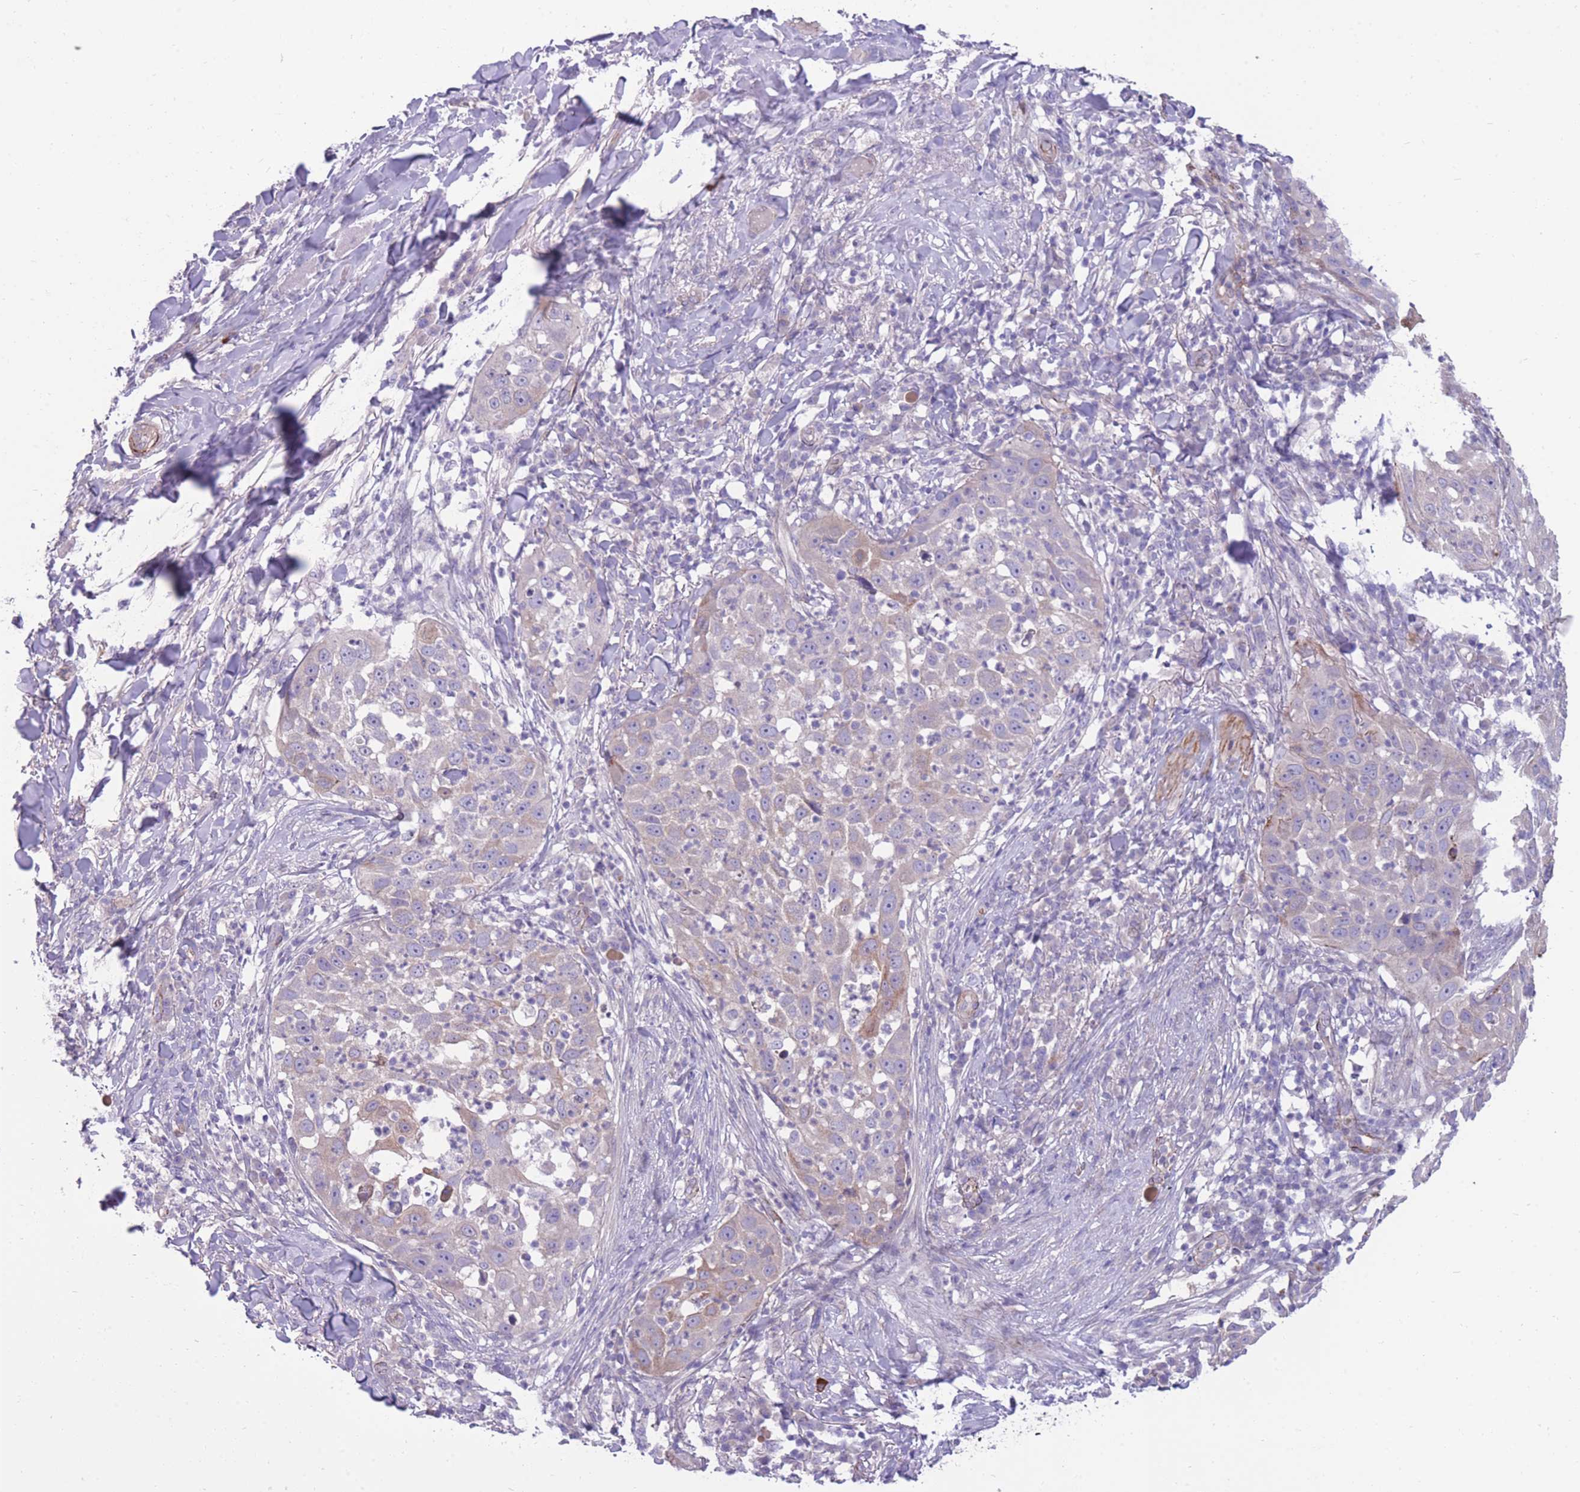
{"staining": {"intensity": "weak", "quantity": "<25%", "location": "cytoplasmic/membranous"}, "tissue": "skin cancer", "cell_type": "Tumor cells", "image_type": "cancer", "snomed": [{"axis": "morphology", "description": "Squamous cell carcinoma, NOS"}, {"axis": "topography", "description": "Skin"}], "caption": "Tumor cells are negative for brown protein staining in skin cancer.", "gene": "RGS11", "patient": {"sex": "female", "age": 44}}